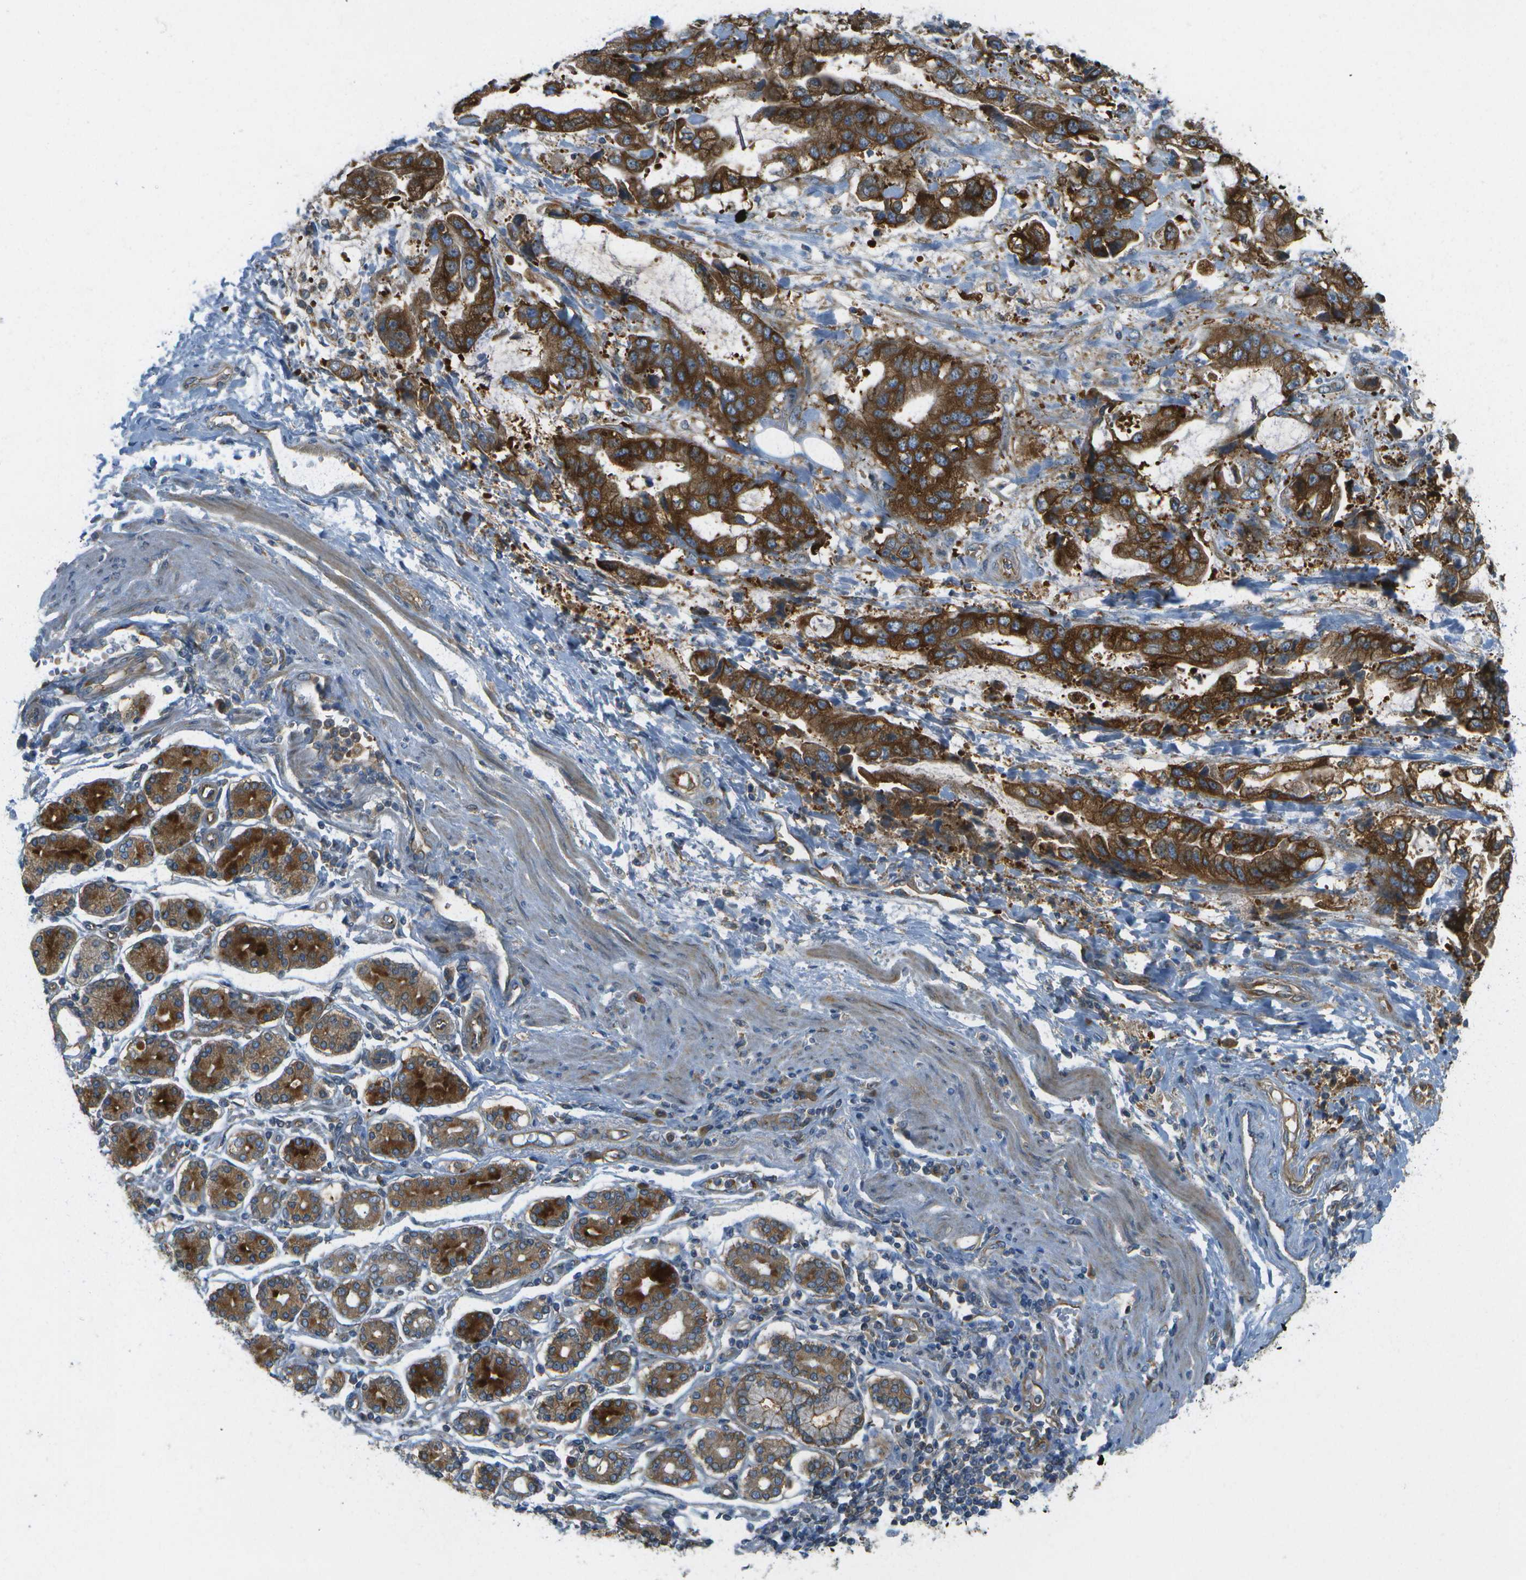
{"staining": {"intensity": "strong", "quantity": ">75%", "location": "cytoplasmic/membranous"}, "tissue": "stomach cancer", "cell_type": "Tumor cells", "image_type": "cancer", "snomed": [{"axis": "morphology", "description": "Normal tissue, NOS"}, {"axis": "morphology", "description": "Adenocarcinoma, NOS"}, {"axis": "topography", "description": "Stomach"}], "caption": "The histopathology image displays immunohistochemical staining of stomach cancer. There is strong cytoplasmic/membranous staining is present in approximately >75% of tumor cells. The staining was performed using DAB to visualize the protein expression in brown, while the nuclei were stained in blue with hematoxylin (Magnification: 20x).", "gene": "WNK2", "patient": {"sex": "male", "age": 62}}